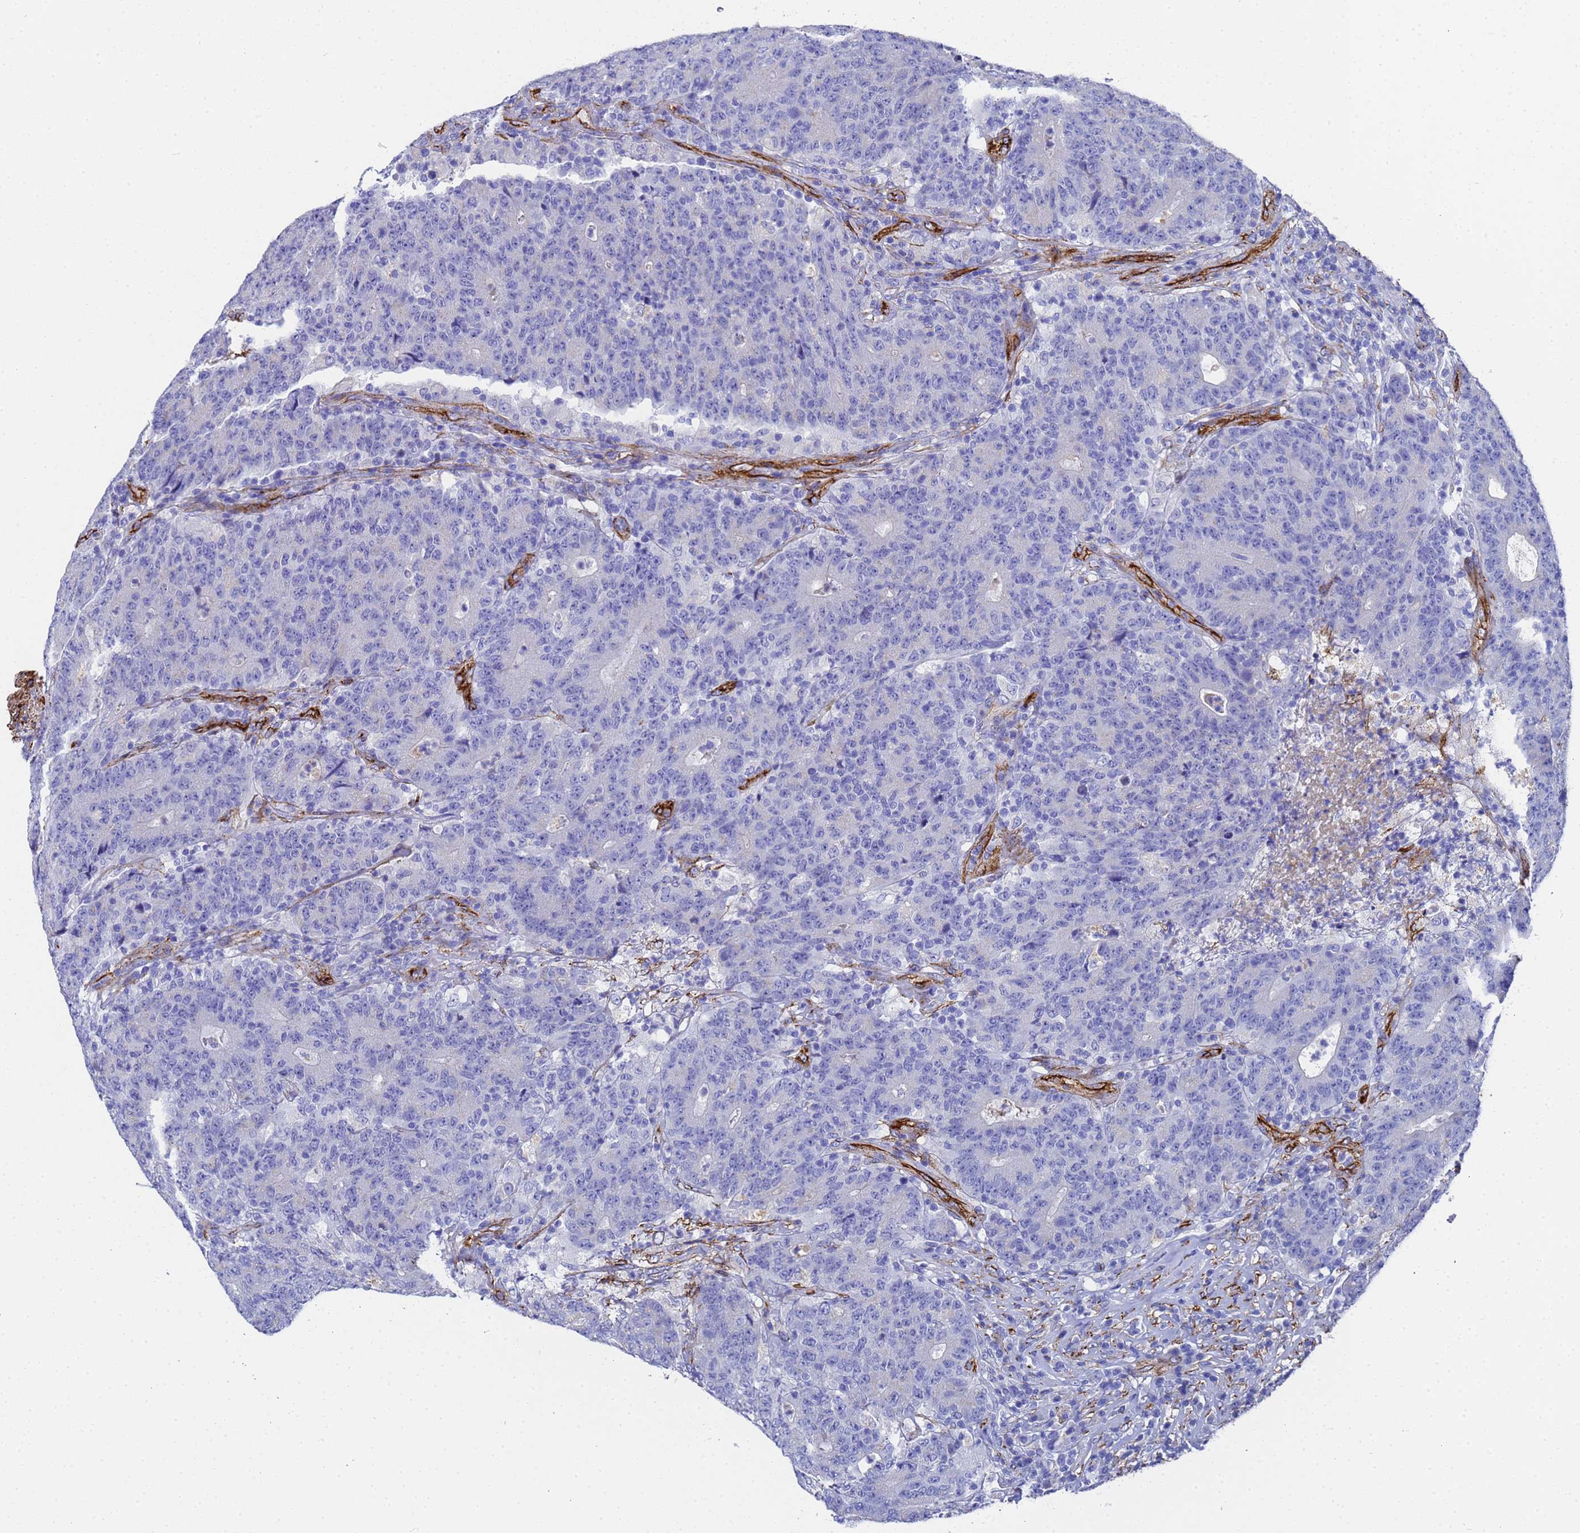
{"staining": {"intensity": "negative", "quantity": "none", "location": "none"}, "tissue": "colorectal cancer", "cell_type": "Tumor cells", "image_type": "cancer", "snomed": [{"axis": "morphology", "description": "Adenocarcinoma, NOS"}, {"axis": "topography", "description": "Colon"}], "caption": "DAB (3,3'-diaminobenzidine) immunohistochemical staining of human colorectal adenocarcinoma demonstrates no significant expression in tumor cells.", "gene": "ADIPOQ", "patient": {"sex": "female", "age": 75}}